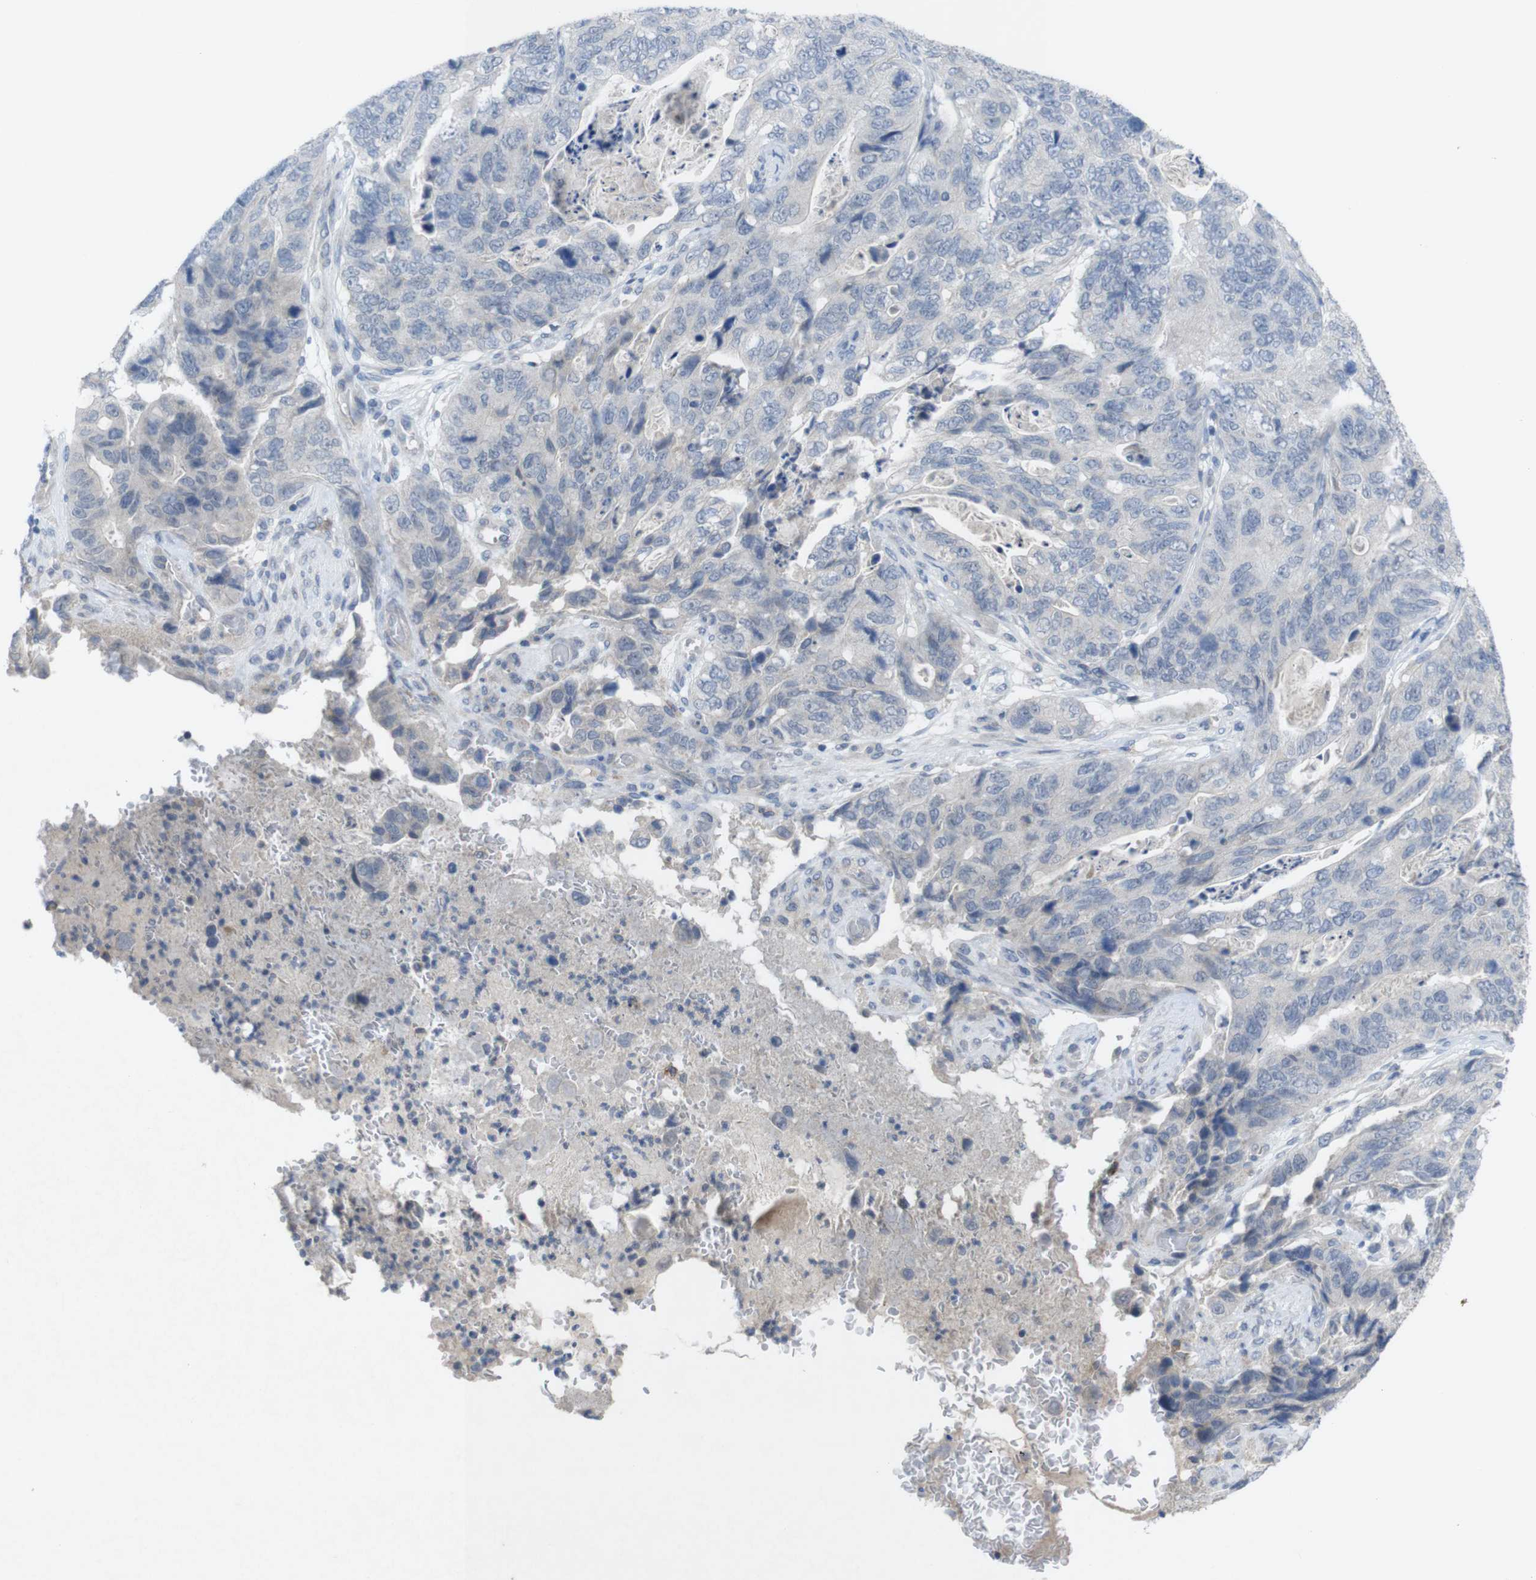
{"staining": {"intensity": "negative", "quantity": "none", "location": "none"}, "tissue": "stomach cancer", "cell_type": "Tumor cells", "image_type": "cancer", "snomed": [{"axis": "morphology", "description": "Adenocarcinoma, NOS"}, {"axis": "topography", "description": "Stomach"}], "caption": "Stomach adenocarcinoma was stained to show a protein in brown. There is no significant positivity in tumor cells.", "gene": "SLAMF7", "patient": {"sex": "female", "age": 89}}